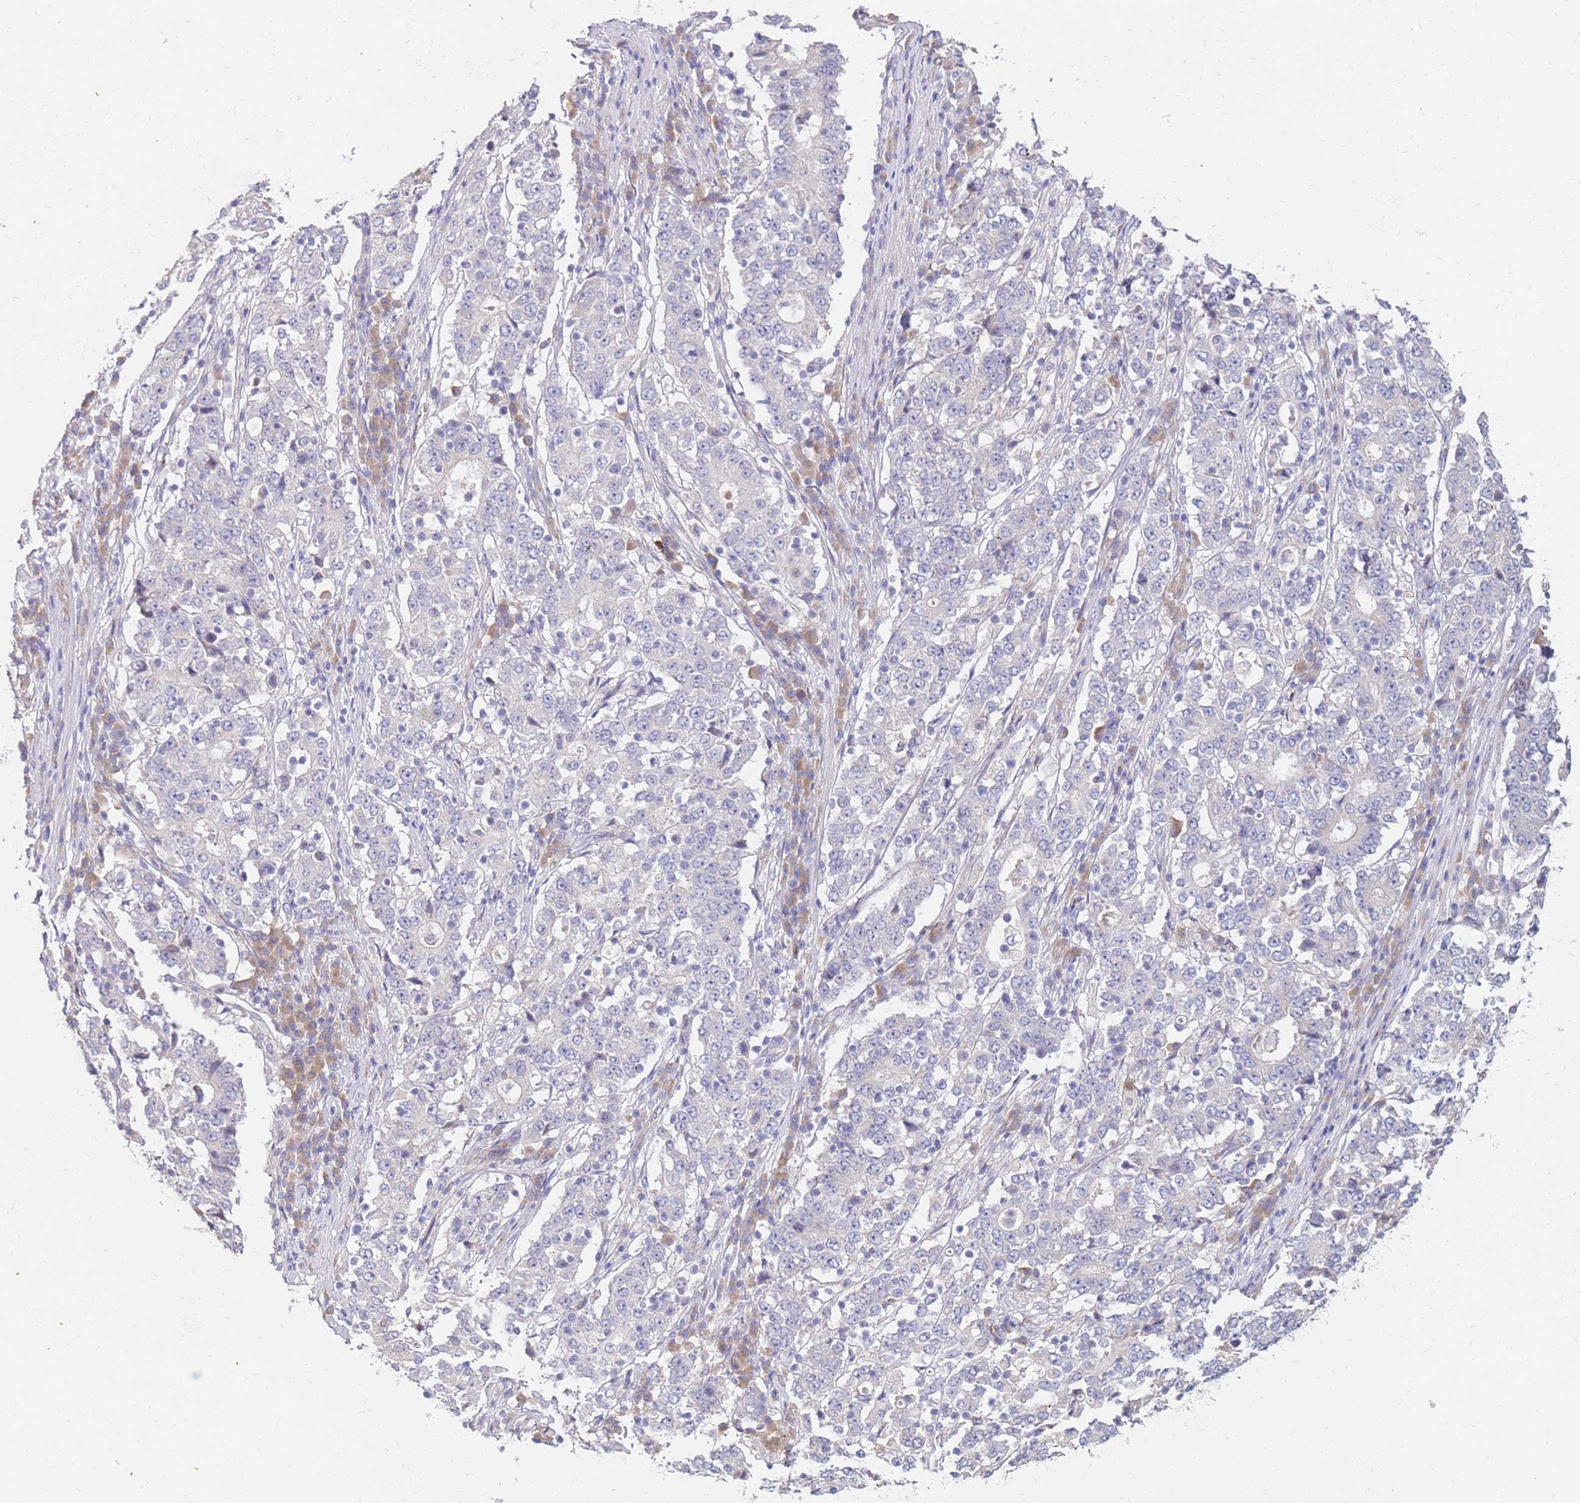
{"staining": {"intensity": "negative", "quantity": "none", "location": "none"}, "tissue": "stomach cancer", "cell_type": "Tumor cells", "image_type": "cancer", "snomed": [{"axis": "morphology", "description": "Adenocarcinoma, NOS"}, {"axis": "topography", "description": "Stomach"}], "caption": "A high-resolution photomicrograph shows IHC staining of adenocarcinoma (stomach), which reveals no significant expression in tumor cells.", "gene": "NMUR2", "patient": {"sex": "male", "age": 59}}